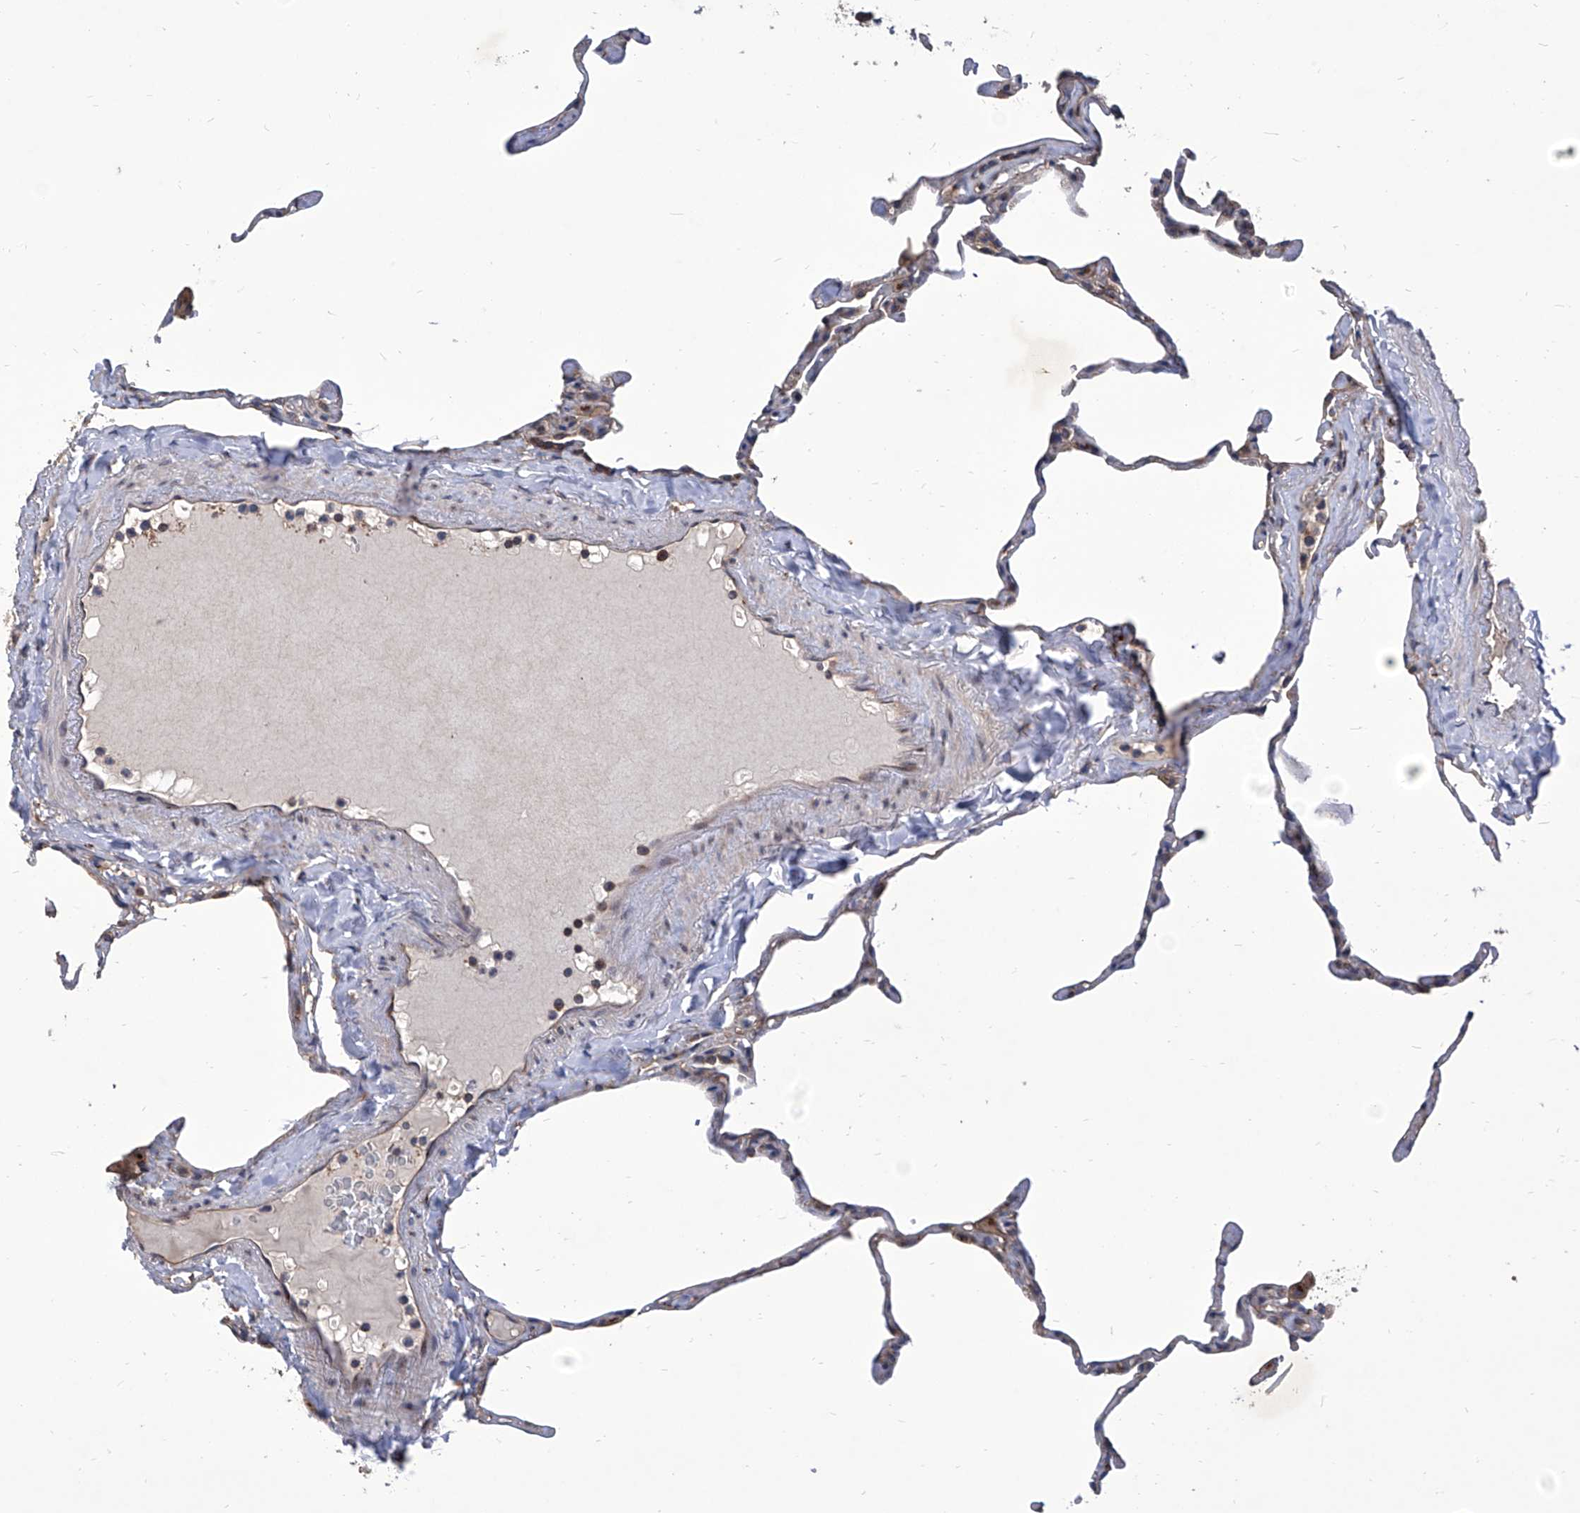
{"staining": {"intensity": "weak", "quantity": "25%-75%", "location": "cytoplasmic/membranous"}, "tissue": "lung", "cell_type": "Alveolar cells", "image_type": "normal", "snomed": [{"axis": "morphology", "description": "Normal tissue, NOS"}, {"axis": "topography", "description": "Lung"}], "caption": "Immunohistochemistry of benign lung demonstrates low levels of weak cytoplasmic/membranous expression in about 25%-75% of alveolar cells.", "gene": "TJAP1", "patient": {"sex": "male", "age": 65}}